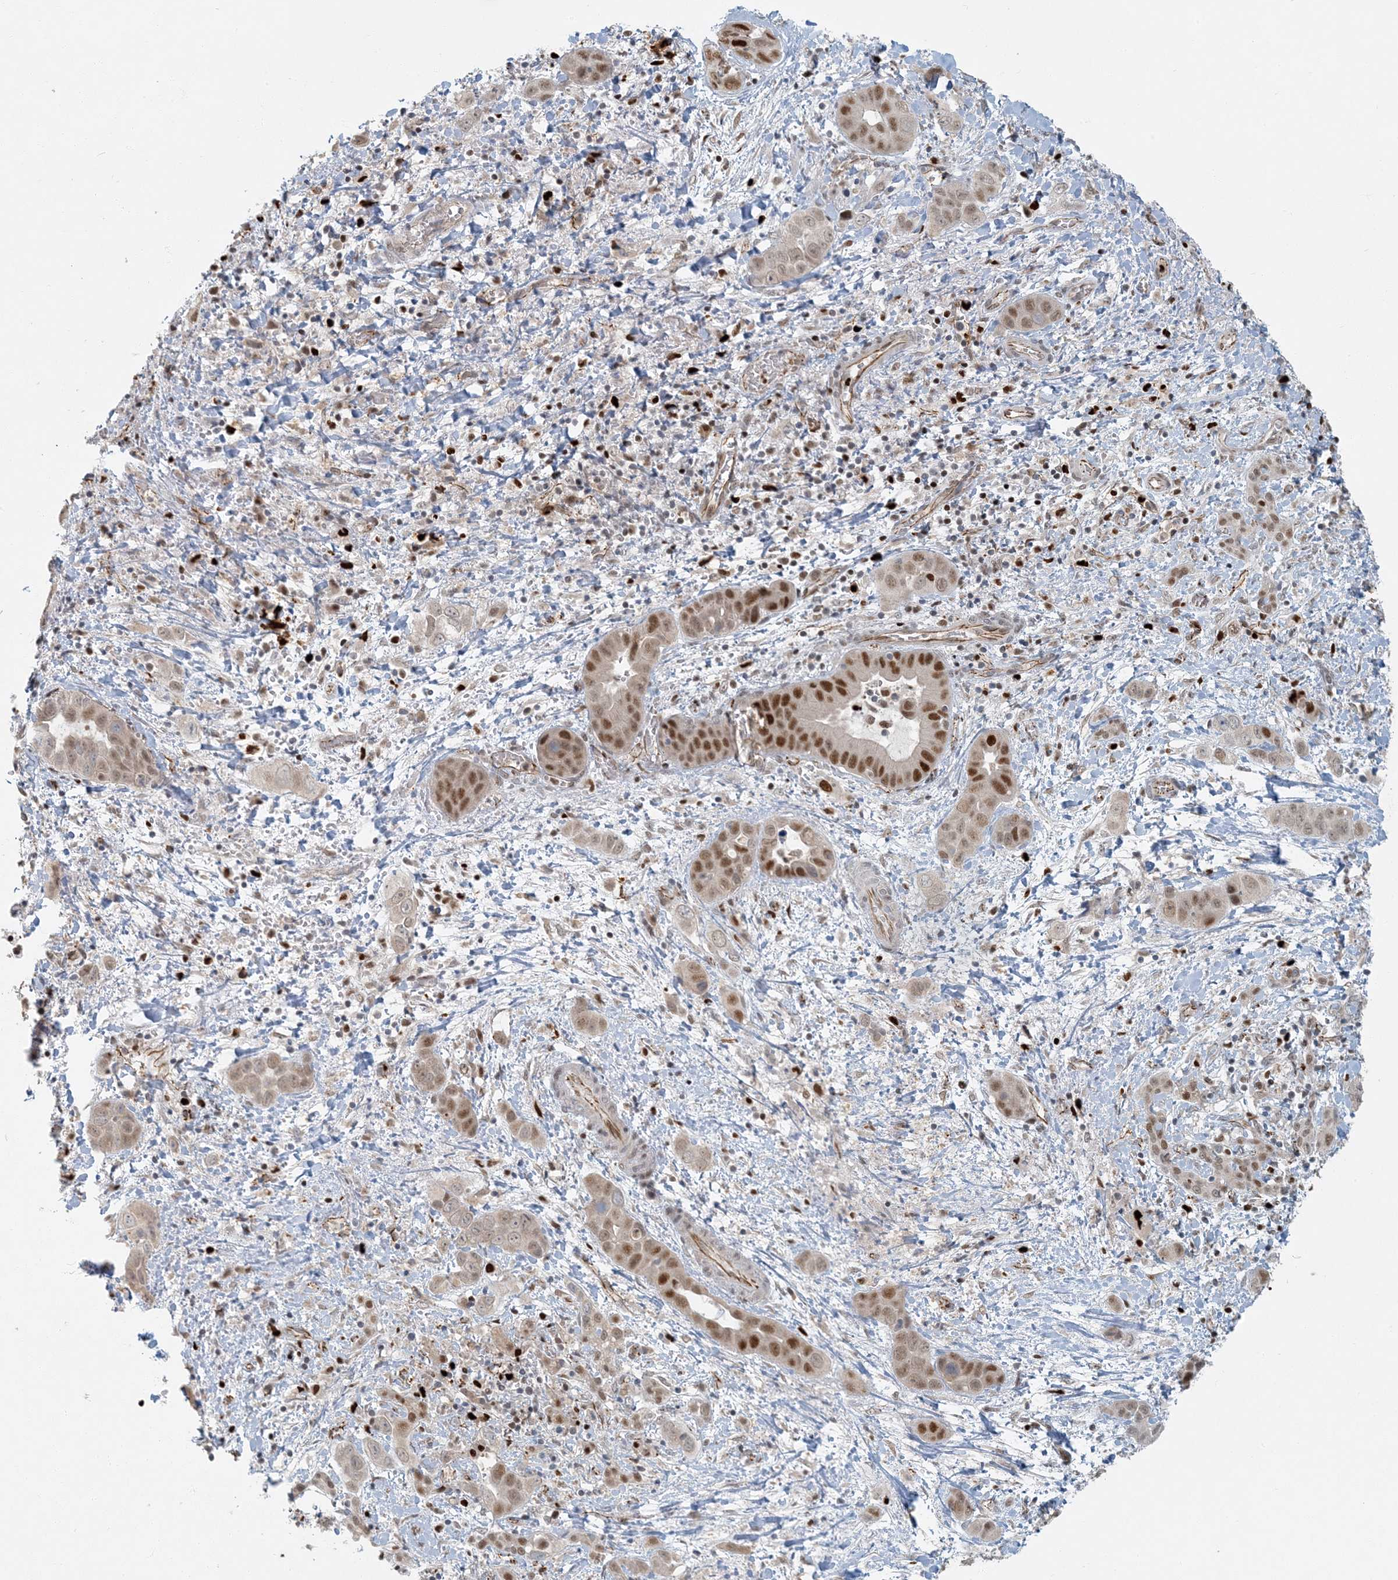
{"staining": {"intensity": "moderate", "quantity": "25%-75%", "location": "nuclear"}, "tissue": "liver cancer", "cell_type": "Tumor cells", "image_type": "cancer", "snomed": [{"axis": "morphology", "description": "Cholangiocarcinoma"}, {"axis": "topography", "description": "Liver"}], "caption": "Moderate nuclear expression is seen in about 25%-75% of tumor cells in liver cancer (cholangiocarcinoma).", "gene": "AK9", "patient": {"sex": "female", "age": 52}}